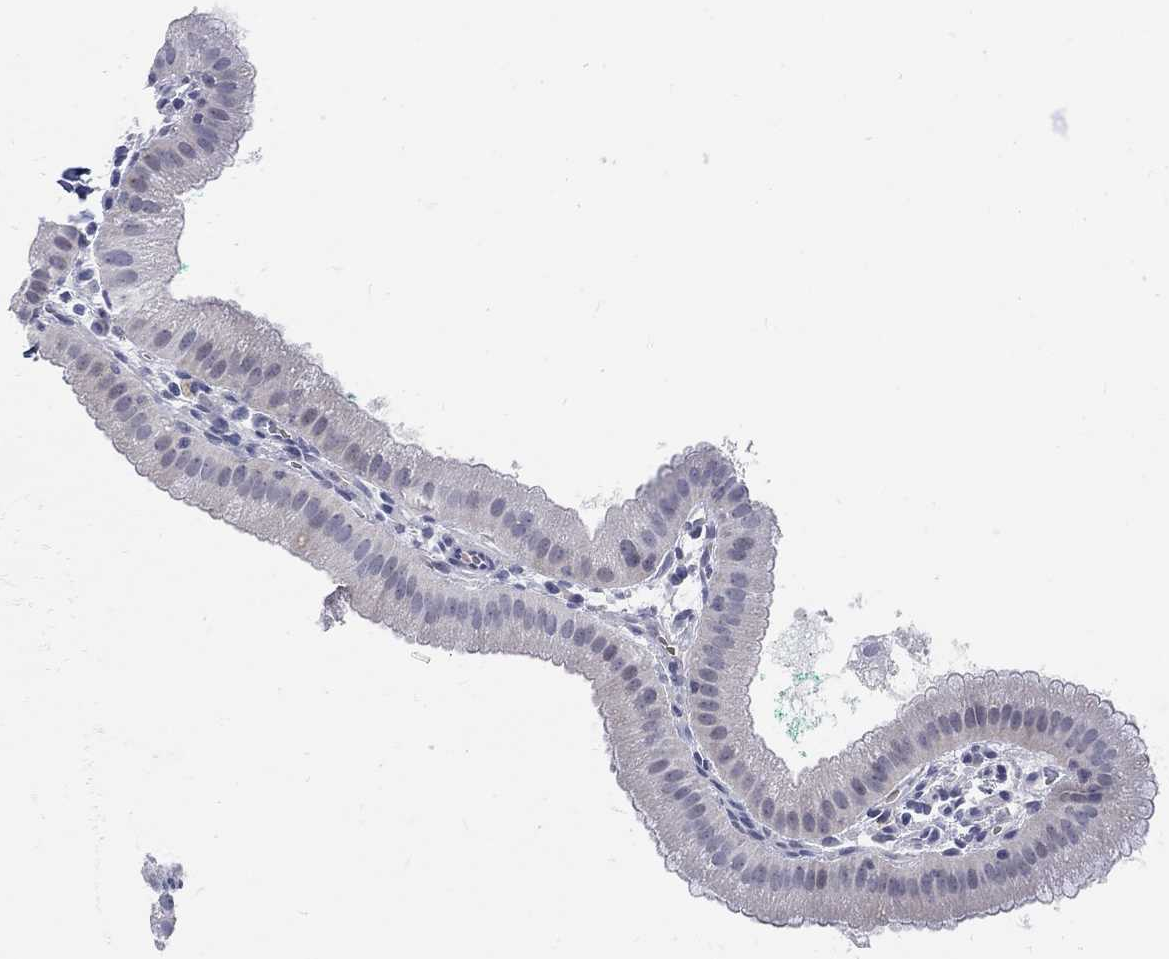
{"staining": {"intensity": "negative", "quantity": "none", "location": "none"}, "tissue": "gallbladder", "cell_type": "Glandular cells", "image_type": "normal", "snomed": [{"axis": "morphology", "description": "Normal tissue, NOS"}, {"axis": "topography", "description": "Gallbladder"}], "caption": "A photomicrograph of gallbladder stained for a protein shows no brown staining in glandular cells.", "gene": "GRIA3", "patient": {"sex": "male", "age": 67}}